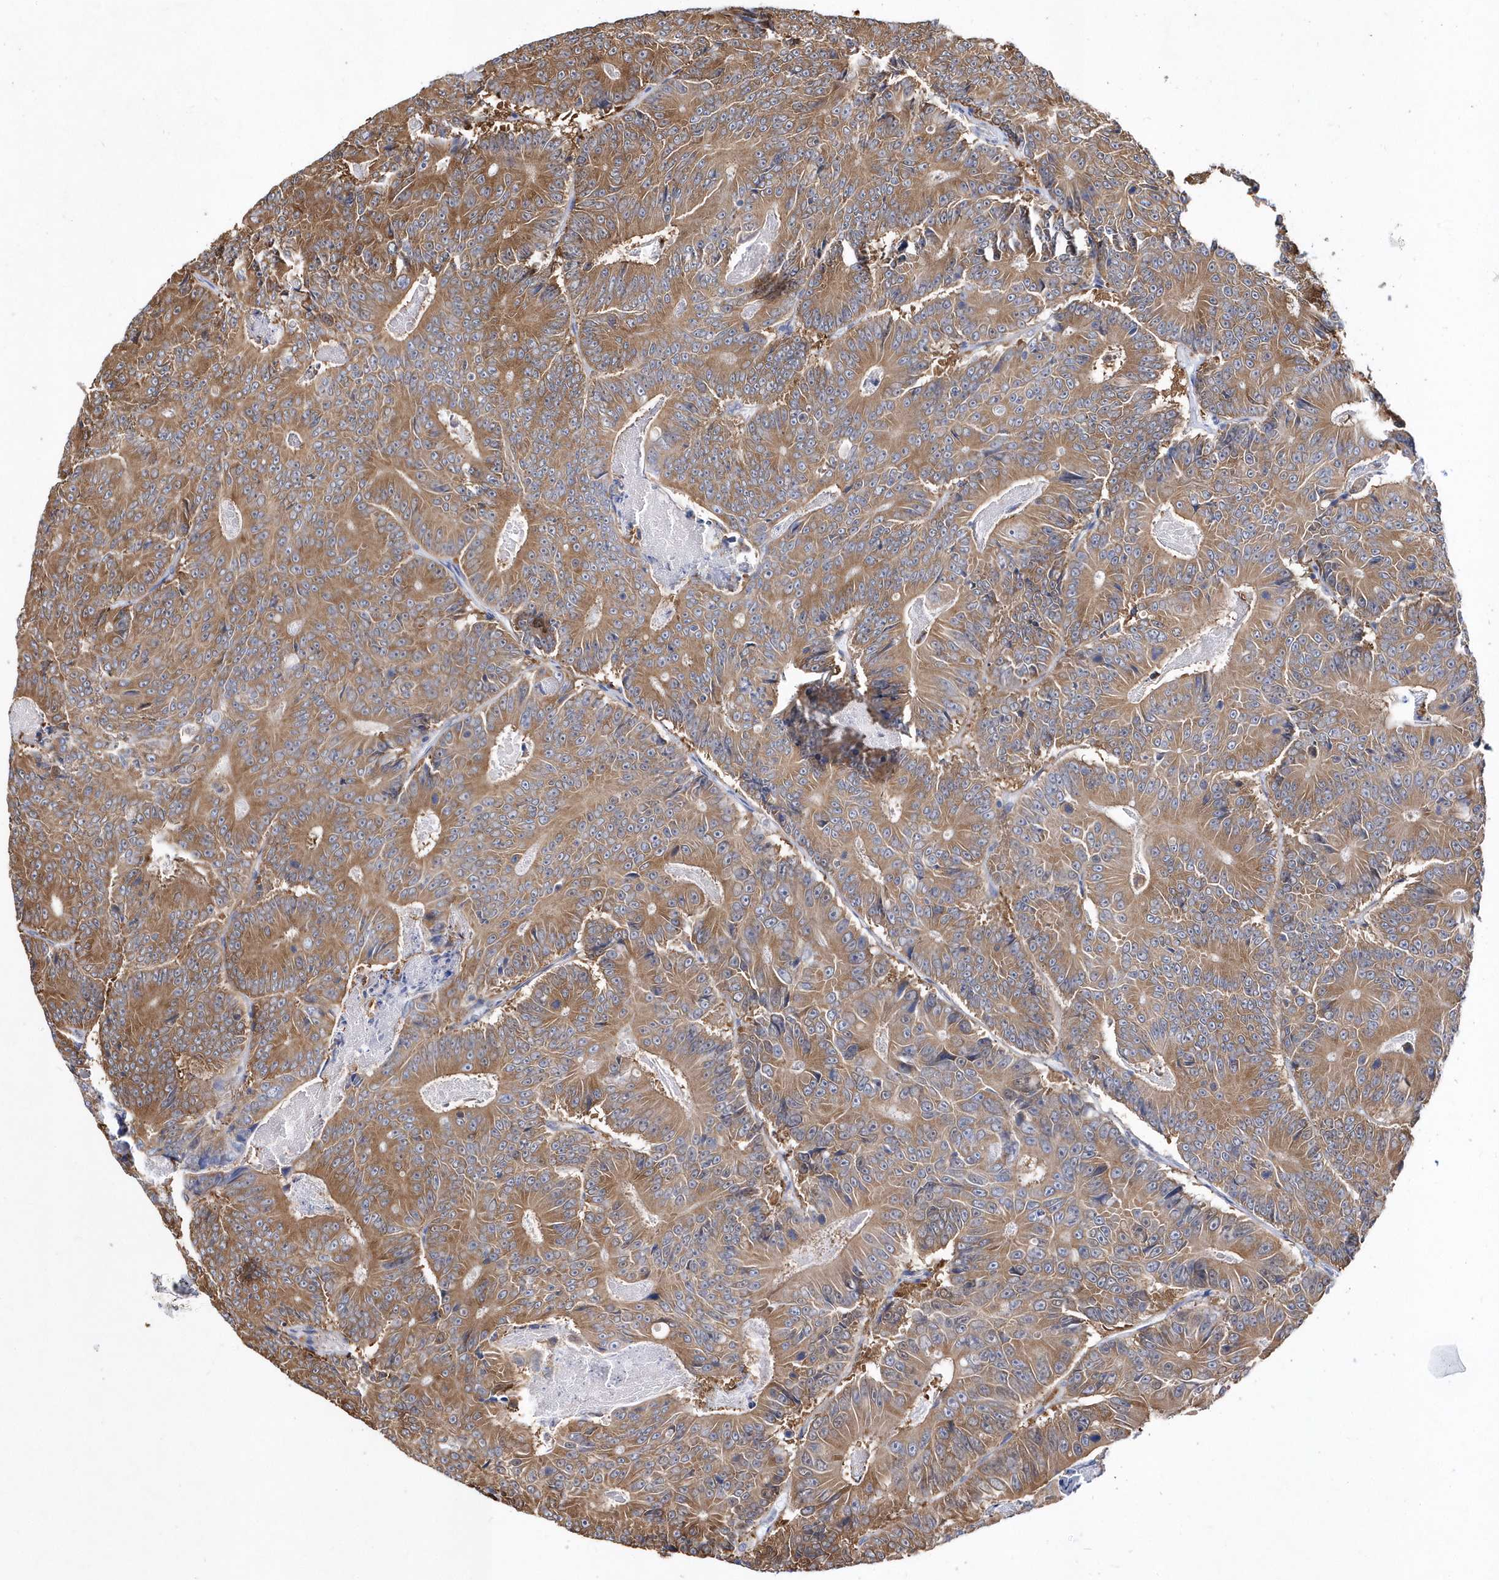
{"staining": {"intensity": "moderate", "quantity": ">75%", "location": "cytoplasmic/membranous"}, "tissue": "colorectal cancer", "cell_type": "Tumor cells", "image_type": "cancer", "snomed": [{"axis": "morphology", "description": "Adenocarcinoma, NOS"}, {"axis": "topography", "description": "Colon"}], "caption": "High-magnification brightfield microscopy of colorectal cancer stained with DAB (brown) and counterstained with hematoxylin (blue). tumor cells exhibit moderate cytoplasmic/membranous staining is present in about>75% of cells. The protein of interest is shown in brown color, while the nuclei are stained blue.", "gene": "JKAMP", "patient": {"sex": "male", "age": 83}}